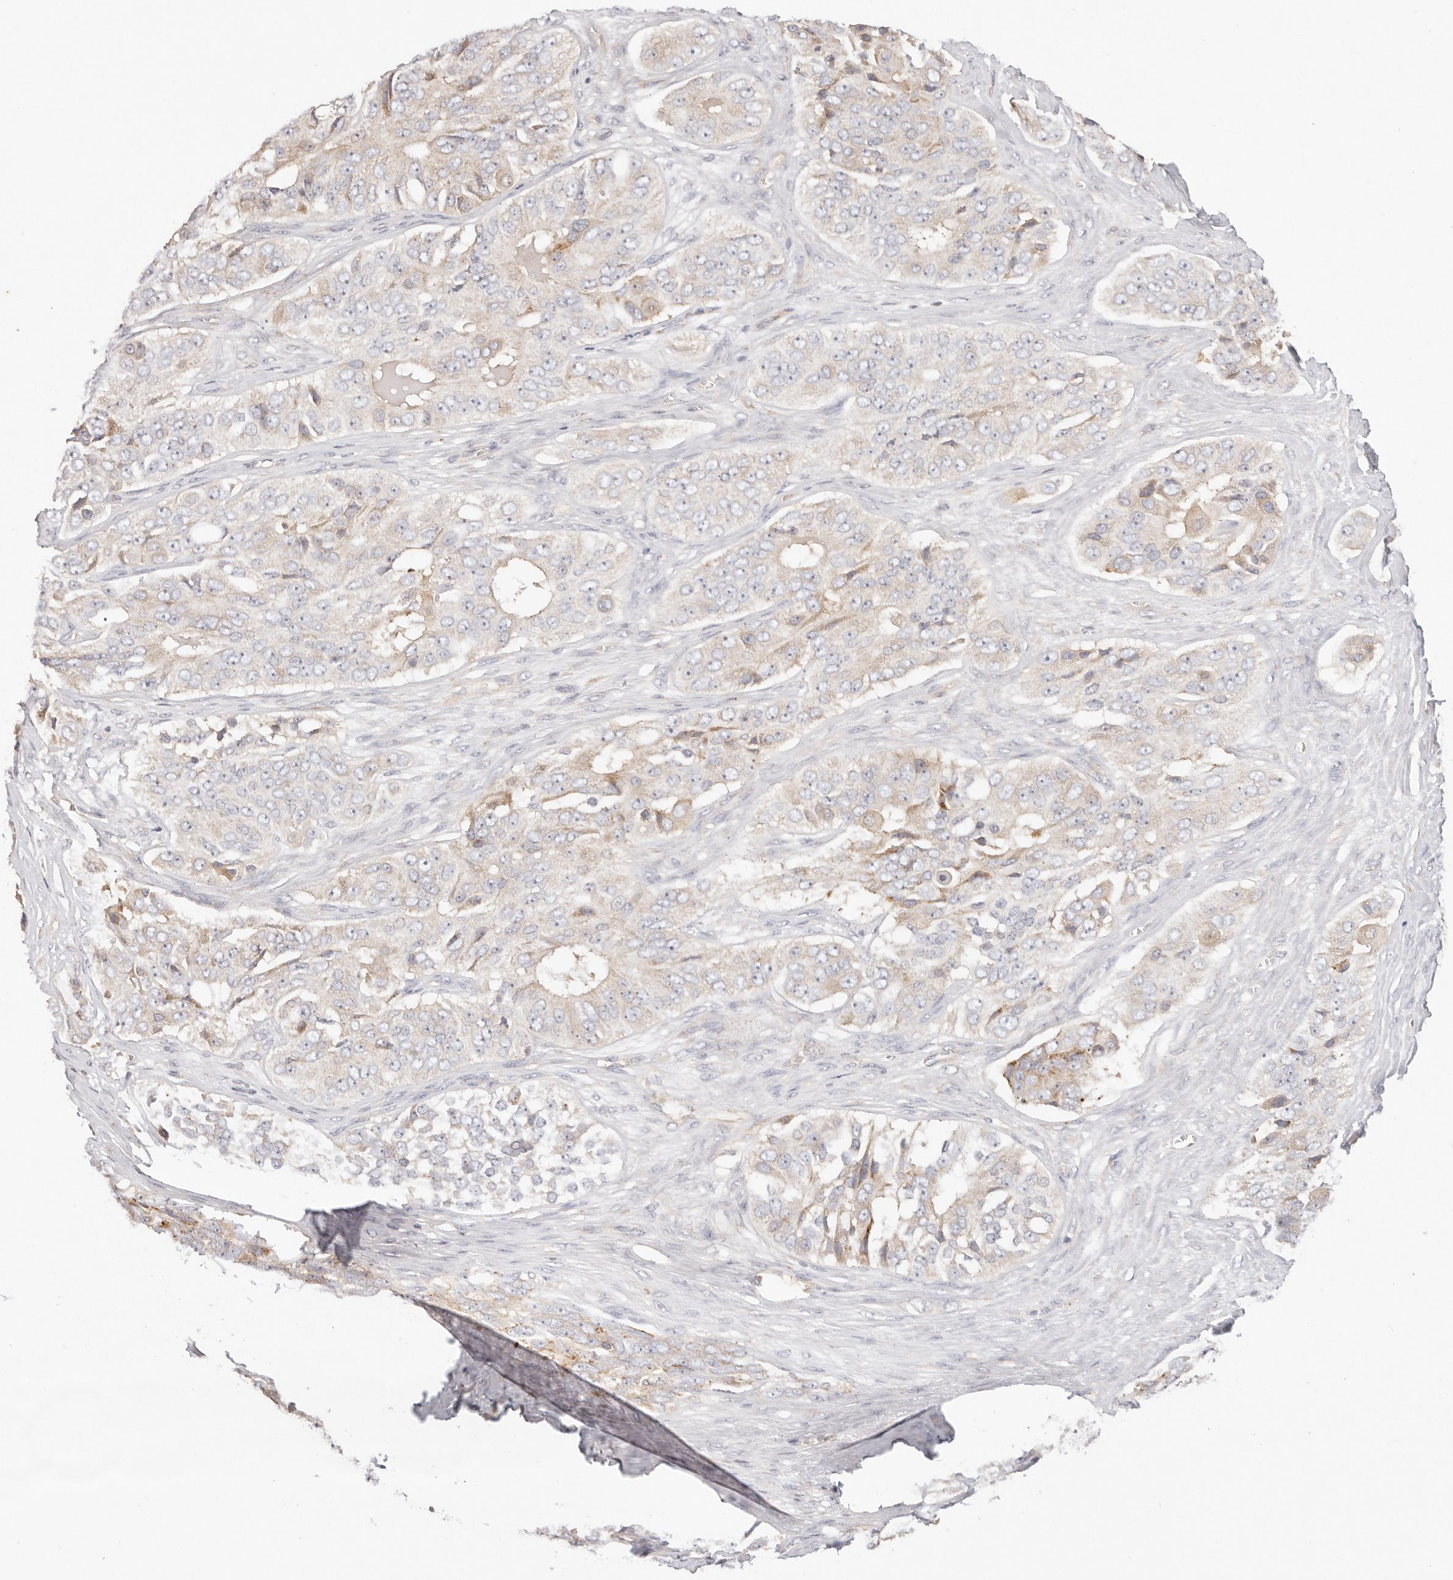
{"staining": {"intensity": "weak", "quantity": ">75%", "location": "cytoplasmic/membranous"}, "tissue": "ovarian cancer", "cell_type": "Tumor cells", "image_type": "cancer", "snomed": [{"axis": "morphology", "description": "Carcinoma, endometroid"}, {"axis": "topography", "description": "Ovary"}], "caption": "Ovarian cancer stained with immunohistochemistry (IHC) reveals weak cytoplasmic/membranous expression in about >75% of tumor cells. (IHC, brightfield microscopy, high magnification).", "gene": "KCMF1", "patient": {"sex": "female", "age": 51}}